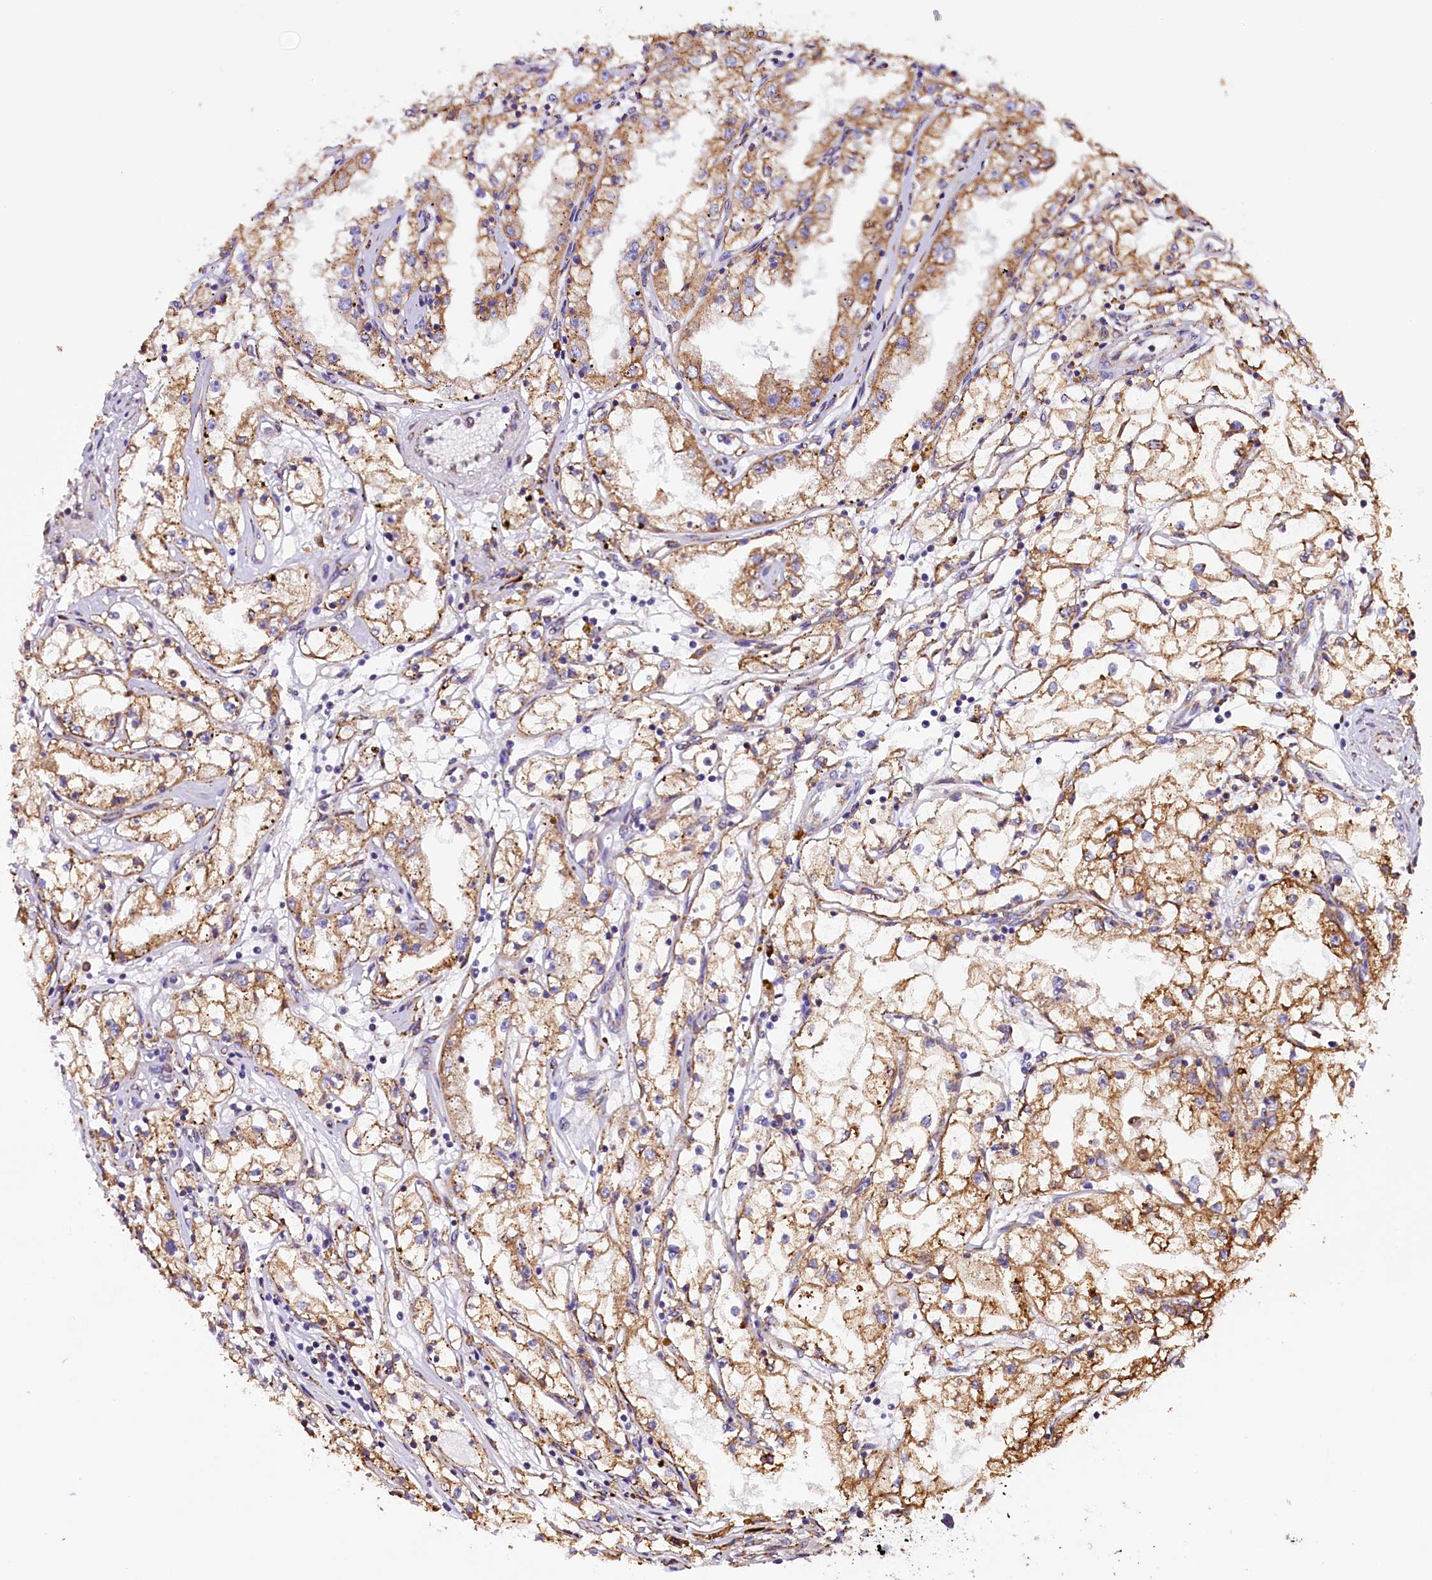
{"staining": {"intensity": "moderate", "quantity": ">75%", "location": "cytoplasmic/membranous"}, "tissue": "renal cancer", "cell_type": "Tumor cells", "image_type": "cancer", "snomed": [{"axis": "morphology", "description": "Adenocarcinoma, NOS"}, {"axis": "topography", "description": "Kidney"}], "caption": "Brown immunohistochemical staining in human renal cancer demonstrates moderate cytoplasmic/membranous expression in approximately >75% of tumor cells.", "gene": "CAPS2", "patient": {"sex": "male", "age": 56}}